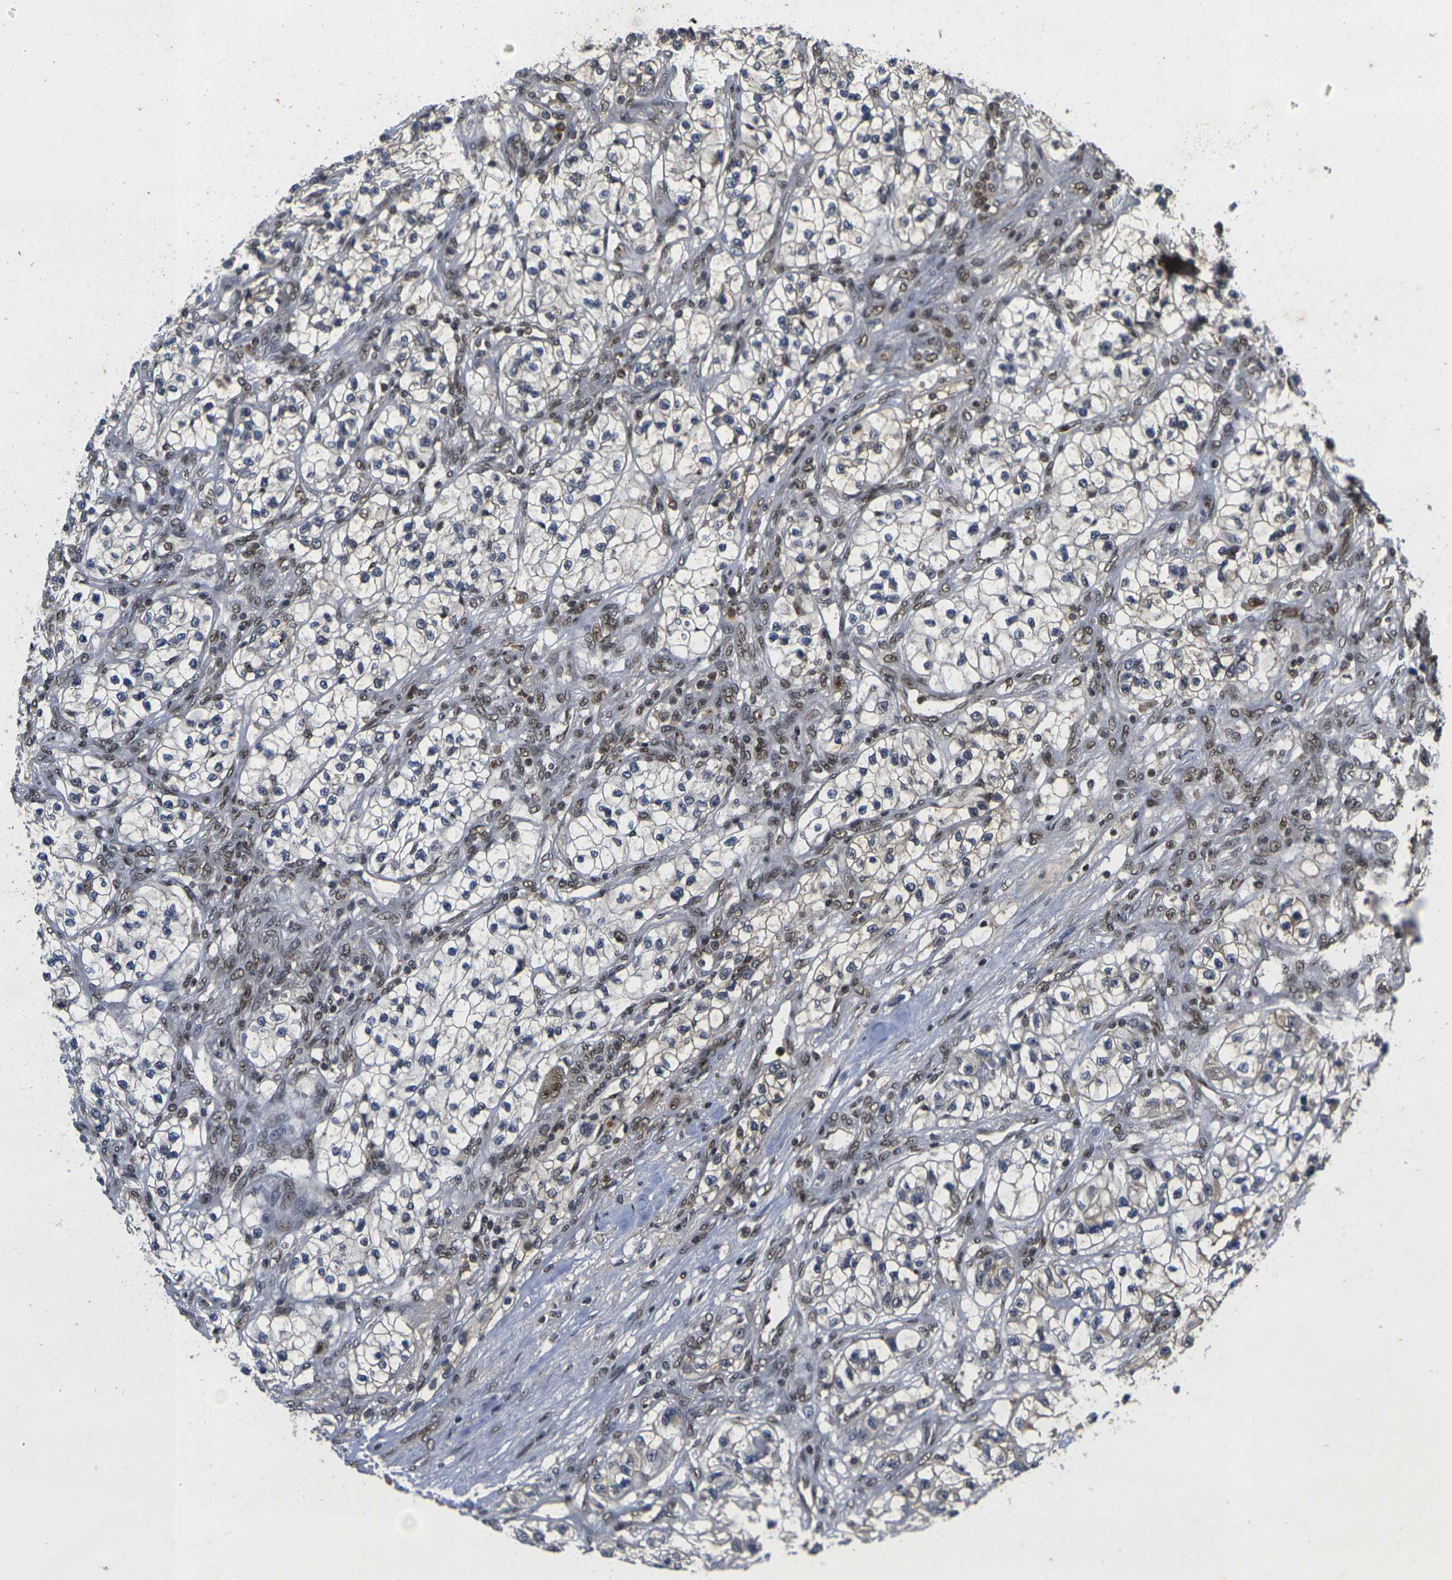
{"staining": {"intensity": "negative", "quantity": "none", "location": "none"}, "tissue": "renal cancer", "cell_type": "Tumor cells", "image_type": "cancer", "snomed": [{"axis": "morphology", "description": "Adenocarcinoma, NOS"}, {"axis": "topography", "description": "Kidney"}], "caption": "There is no significant staining in tumor cells of adenocarcinoma (renal).", "gene": "GTF2E1", "patient": {"sex": "female", "age": 57}}